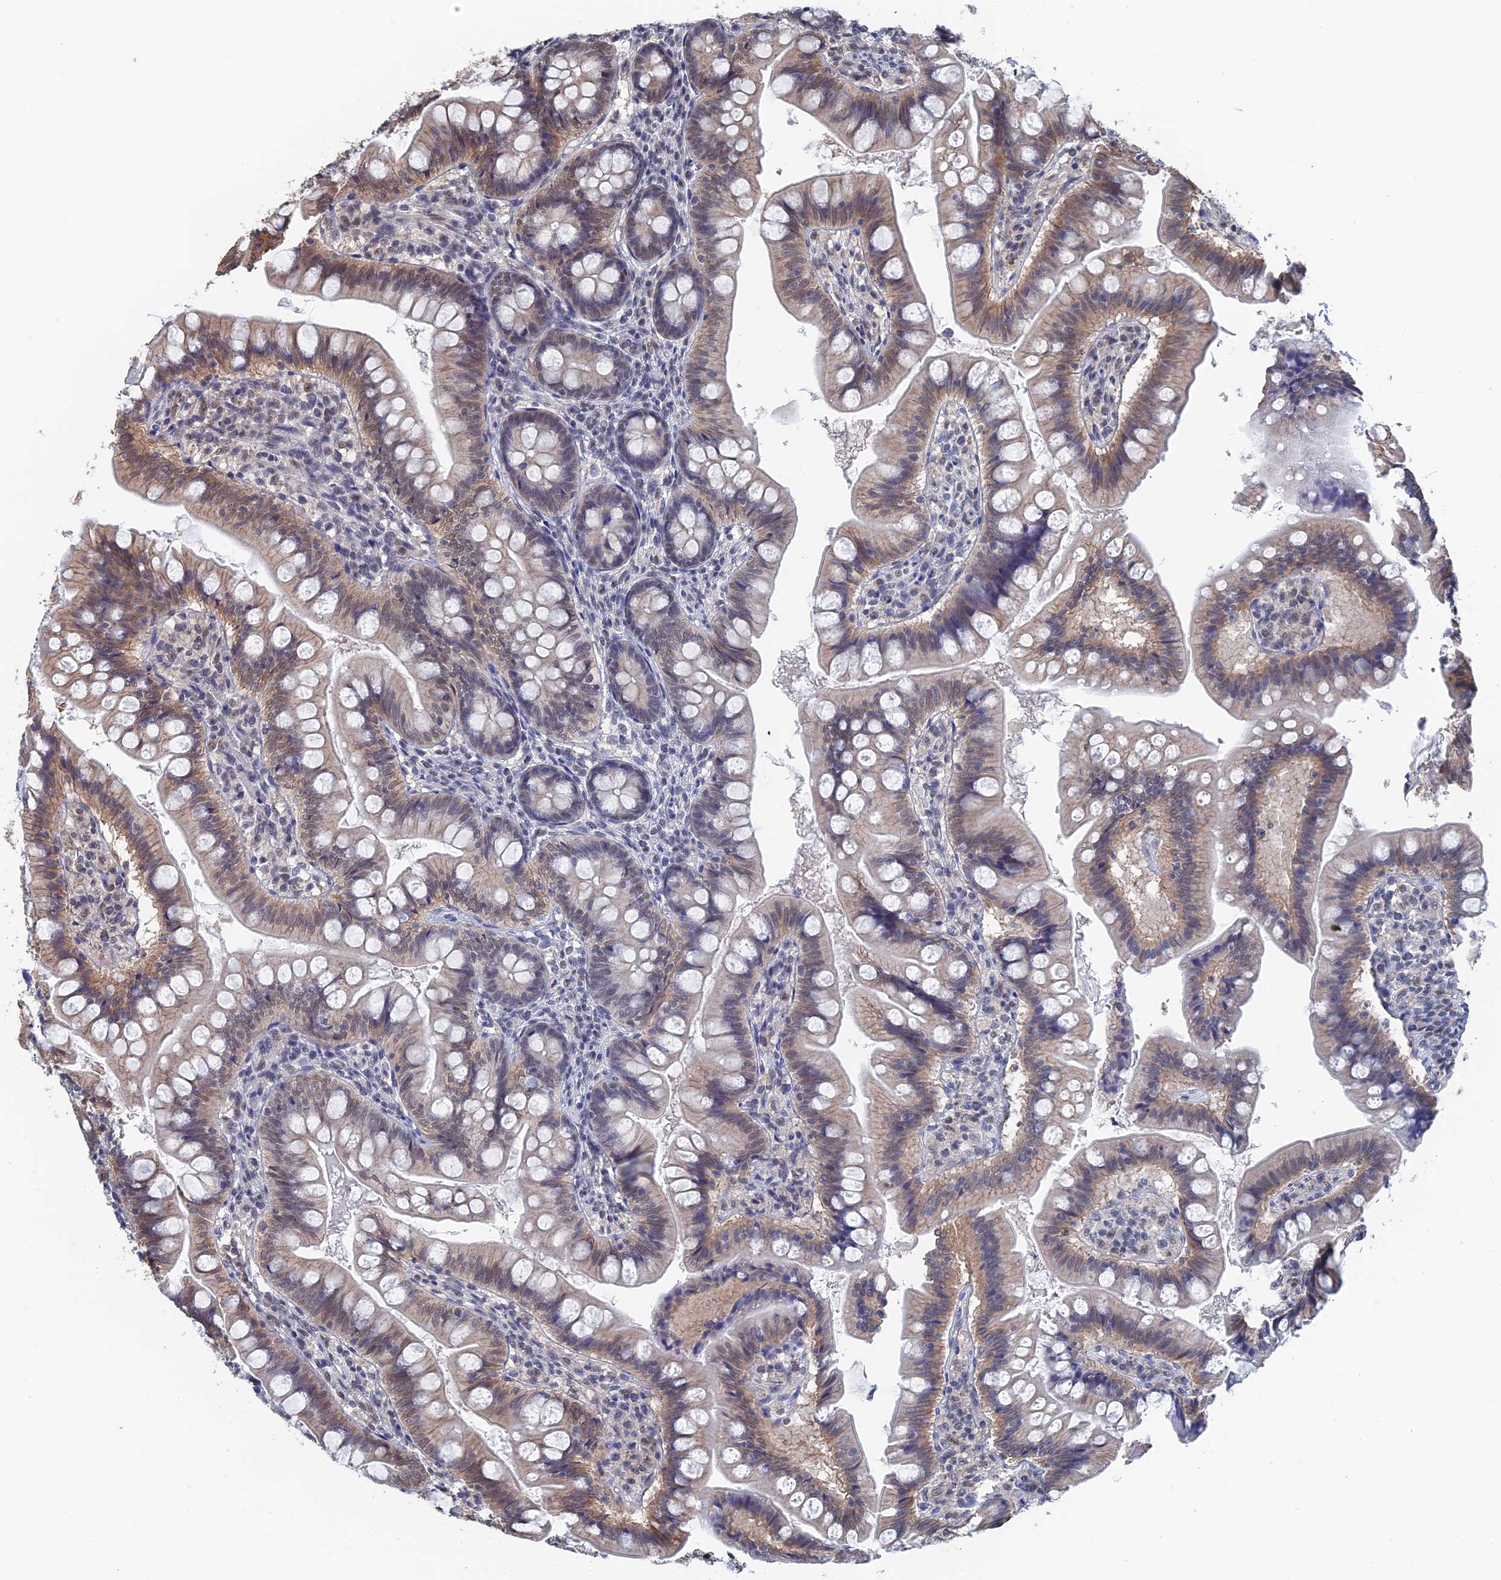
{"staining": {"intensity": "moderate", "quantity": "25%-75%", "location": "cytoplasmic/membranous"}, "tissue": "small intestine", "cell_type": "Glandular cells", "image_type": "normal", "snomed": [{"axis": "morphology", "description": "Normal tissue, NOS"}, {"axis": "topography", "description": "Small intestine"}], "caption": "Small intestine stained with DAB immunohistochemistry shows medium levels of moderate cytoplasmic/membranous positivity in approximately 25%-75% of glandular cells. (Brightfield microscopy of DAB IHC at high magnification).", "gene": "TSSC4", "patient": {"sex": "male", "age": 7}}